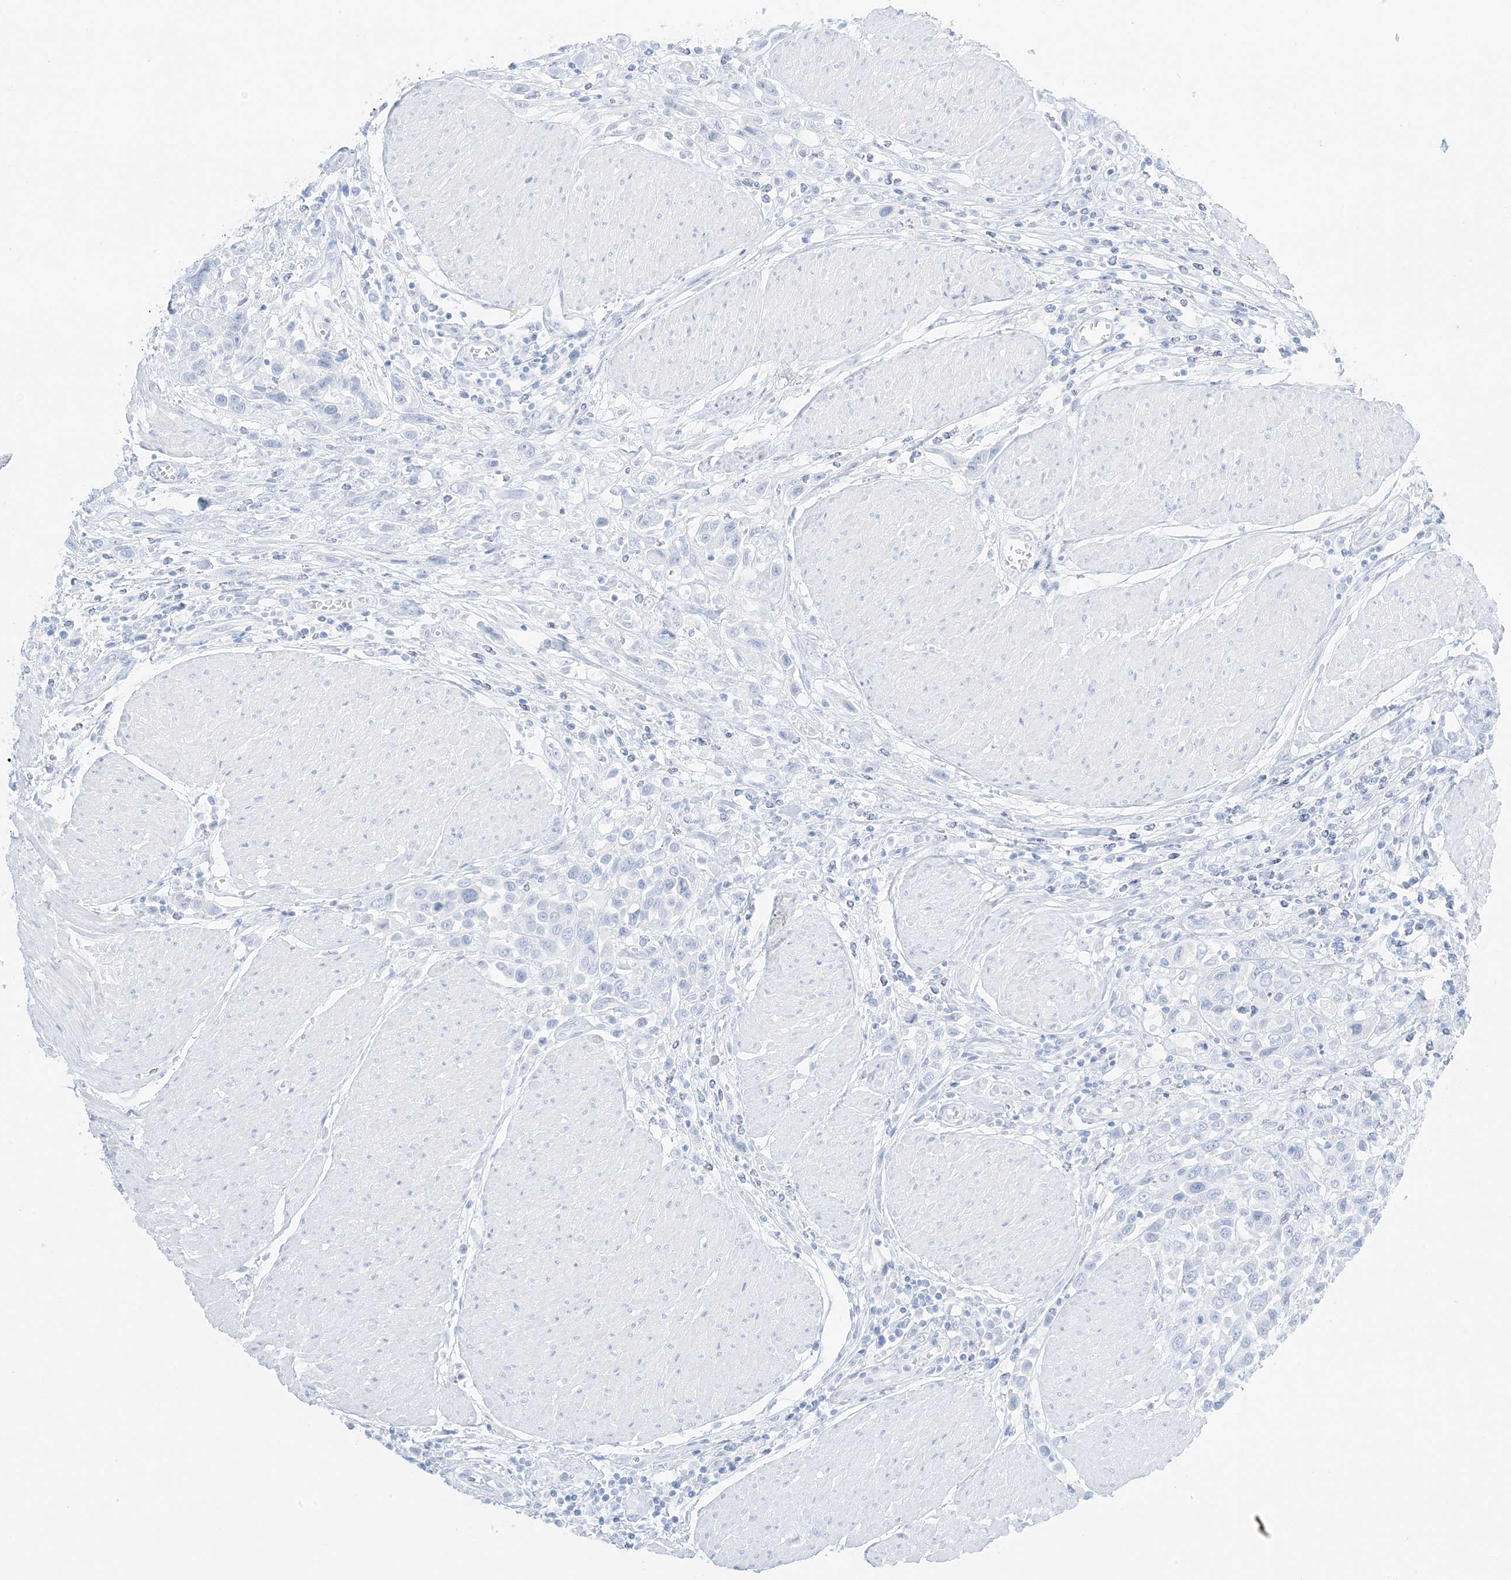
{"staining": {"intensity": "negative", "quantity": "none", "location": "none"}, "tissue": "urothelial cancer", "cell_type": "Tumor cells", "image_type": "cancer", "snomed": [{"axis": "morphology", "description": "Urothelial carcinoma, High grade"}, {"axis": "topography", "description": "Urinary bladder"}], "caption": "DAB immunohistochemical staining of human urothelial cancer shows no significant expression in tumor cells. (DAB immunohistochemistry, high magnification).", "gene": "SLC22A13", "patient": {"sex": "male", "age": 50}}